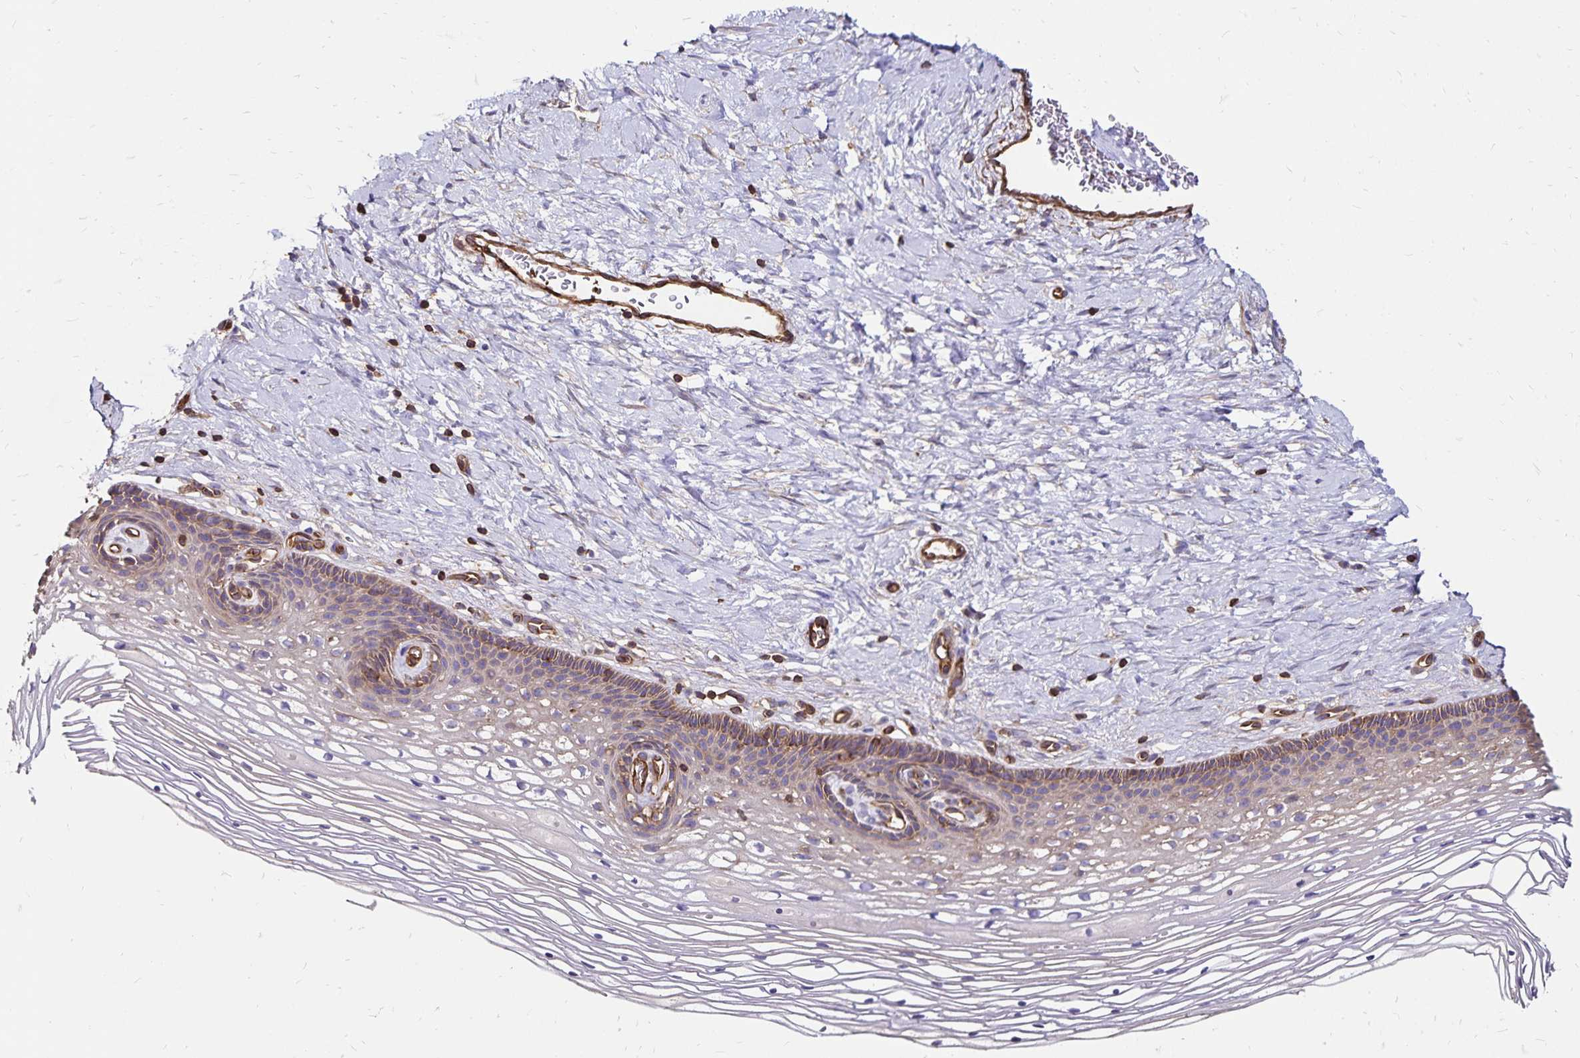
{"staining": {"intensity": "weak", "quantity": "25%-75%", "location": "cytoplasmic/membranous"}, "tissue": "cervix", "cell_type": "Glandular cells", "image_type": "normal", "snomed": [{"axis": "morphology", "description": "Normal tissue, NOS"}, {"axis": "topography", "description": "Cervix"}], "caption": "Immunohistochemistry (IHC) of benign cervix demonstrates low levels of weak cytoplasmic/membranous expression in about 25%-75% of glandular cells.", "gene": "RPRML", "patient": {"sex": "female", "age": 34}}